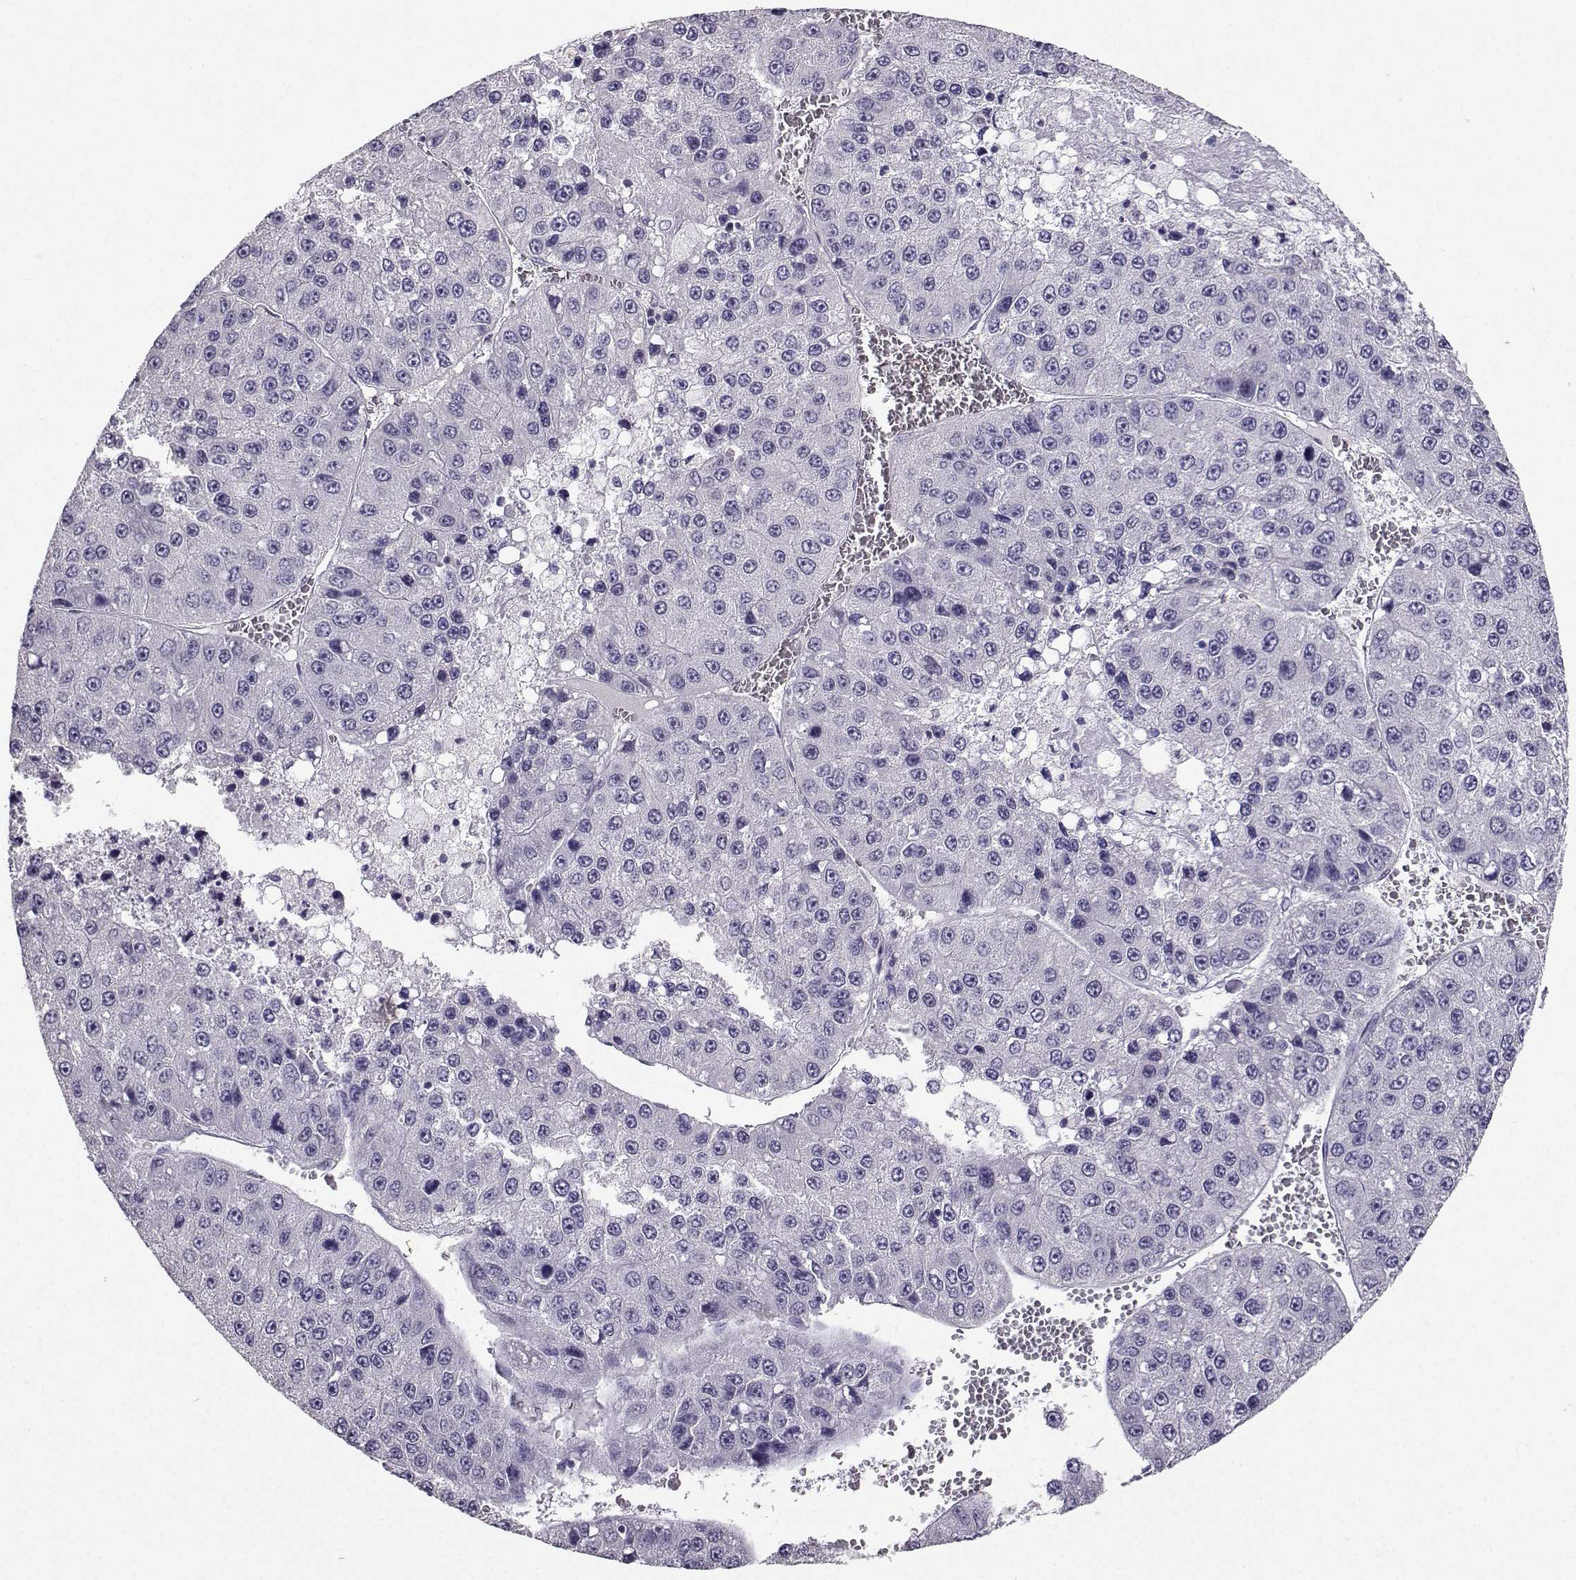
{"staining": {"intensity": "negative", "quantity": "none", "location": "none"}, "tissue": "liver cancer", "cell_type": "Tumor cells", "image_type": "cancer", "snomed": [{"axis": "morphology", "description": "Carcinoma, Hepatocellular, NOS"}, {"axis": "topography", "description": "Liver"}], "caption": "Immunohistochemistry (IHC) histopathology image of liver cancer stained for a protein (brown), which shows no expression in tumor cells.", "gene": "SPAG11B", "patient": {"sex": "female", "age": 73}}